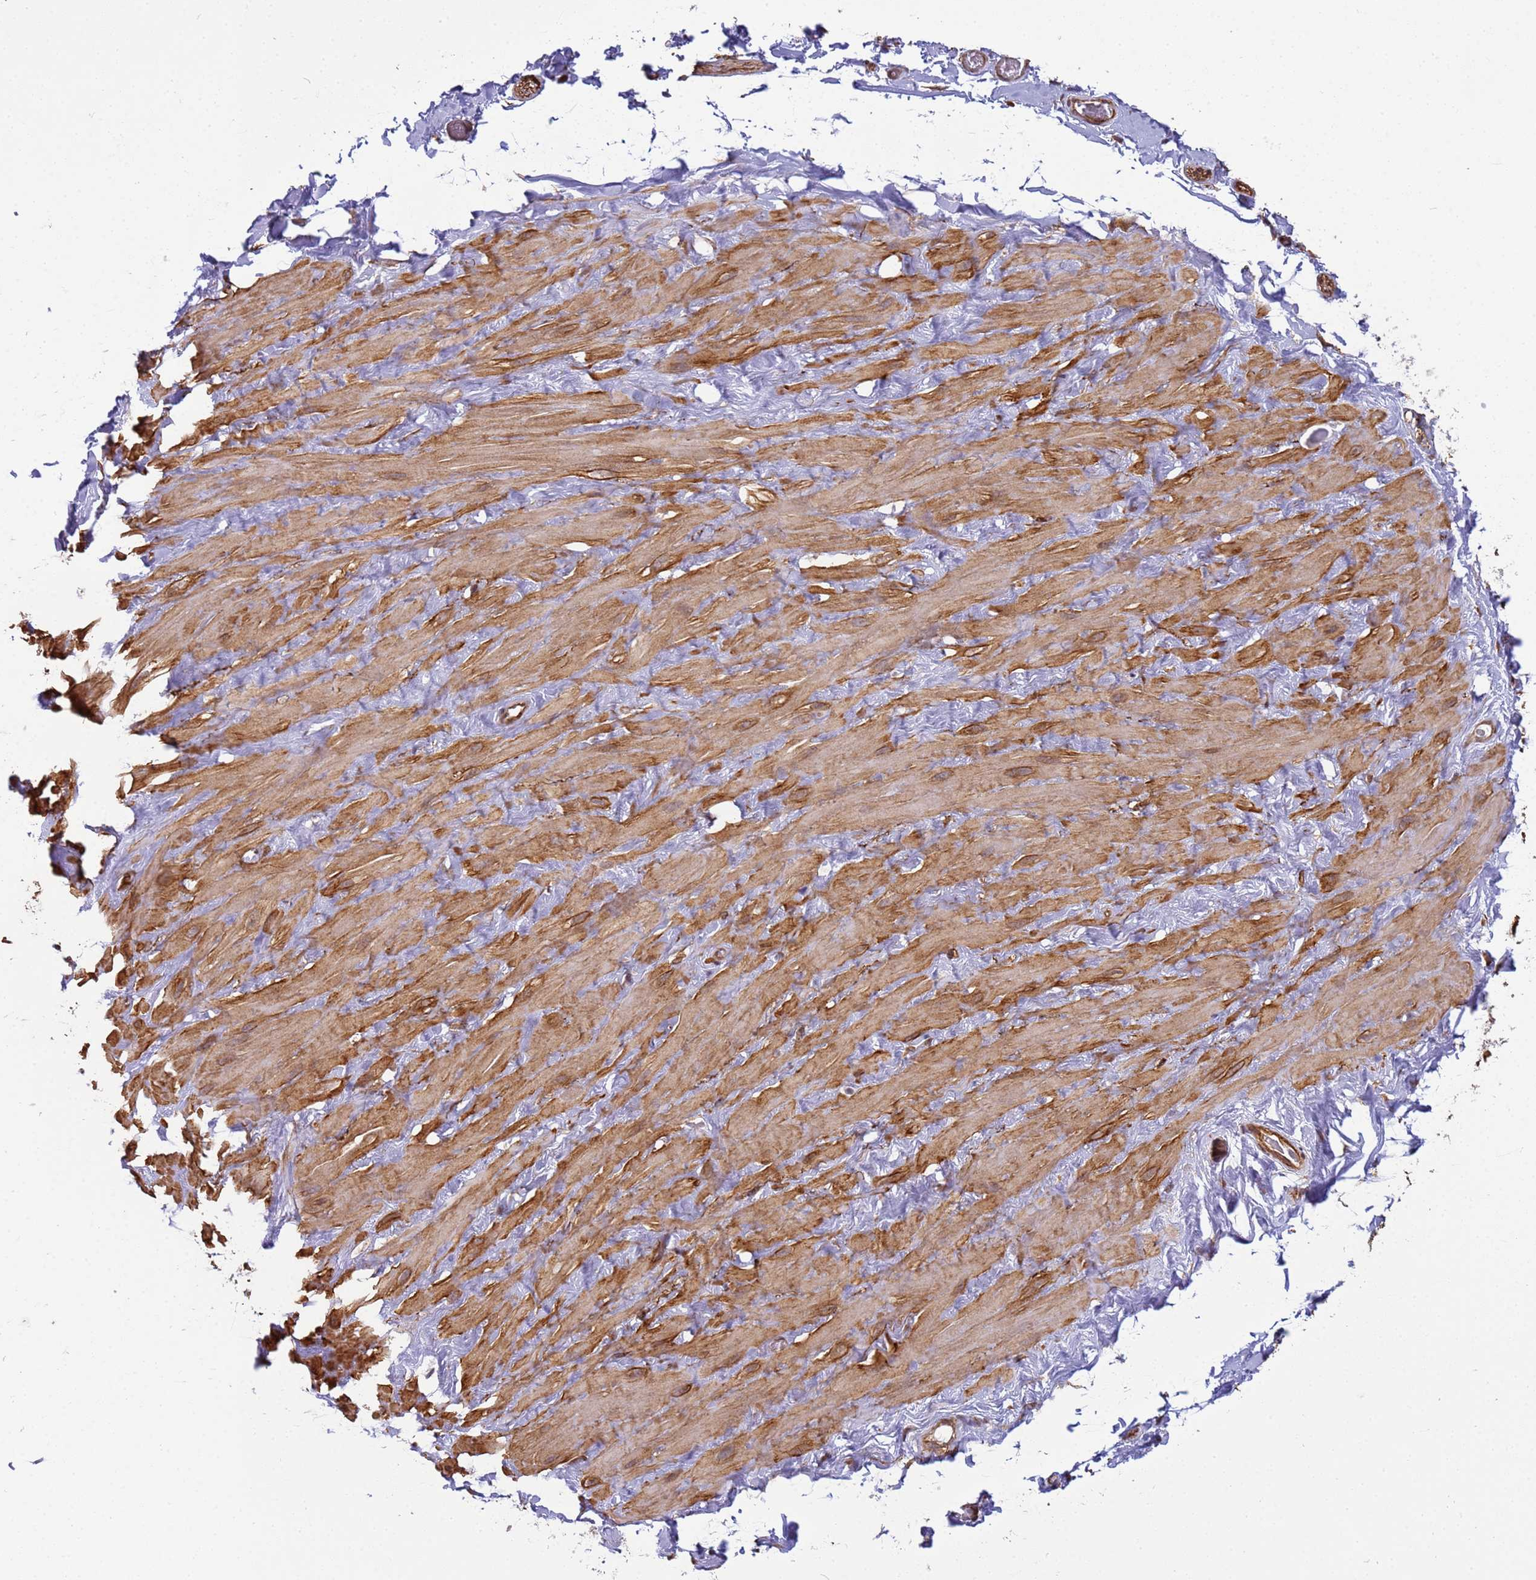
{"staining": {"intensity": "weak", "quantity": "25%-75%", "location": "cytoplasmic/membranous"}, "tissue": "adipose tissue", "cell_type": "Adipocytes", "image_type": "normal", "snomed": [{"axis": "morphology", "description": "Normal tissue, NOS"}, {"axis": "topography", "description": "Soft tissue"}, {"axis": "topography", "description": "Adipose tissue"}, {"axis": "topography", "description": "Vascular tissue"}, {"axis": "topography", "description": "Peripheral nerve tissue"}], "caption": "Immunohistochemical staining of unremarkable human adipose tissue exhibits weak cytoplasmic/membranous protein expression in about 25%-75% of adipocytes. (DAB (3,3'-diaminobenzidine) = brown stain, brightfield microscopy at high magnification).", "gene": "ITGB4", "patient": {"sex": "male", "age": 46}}